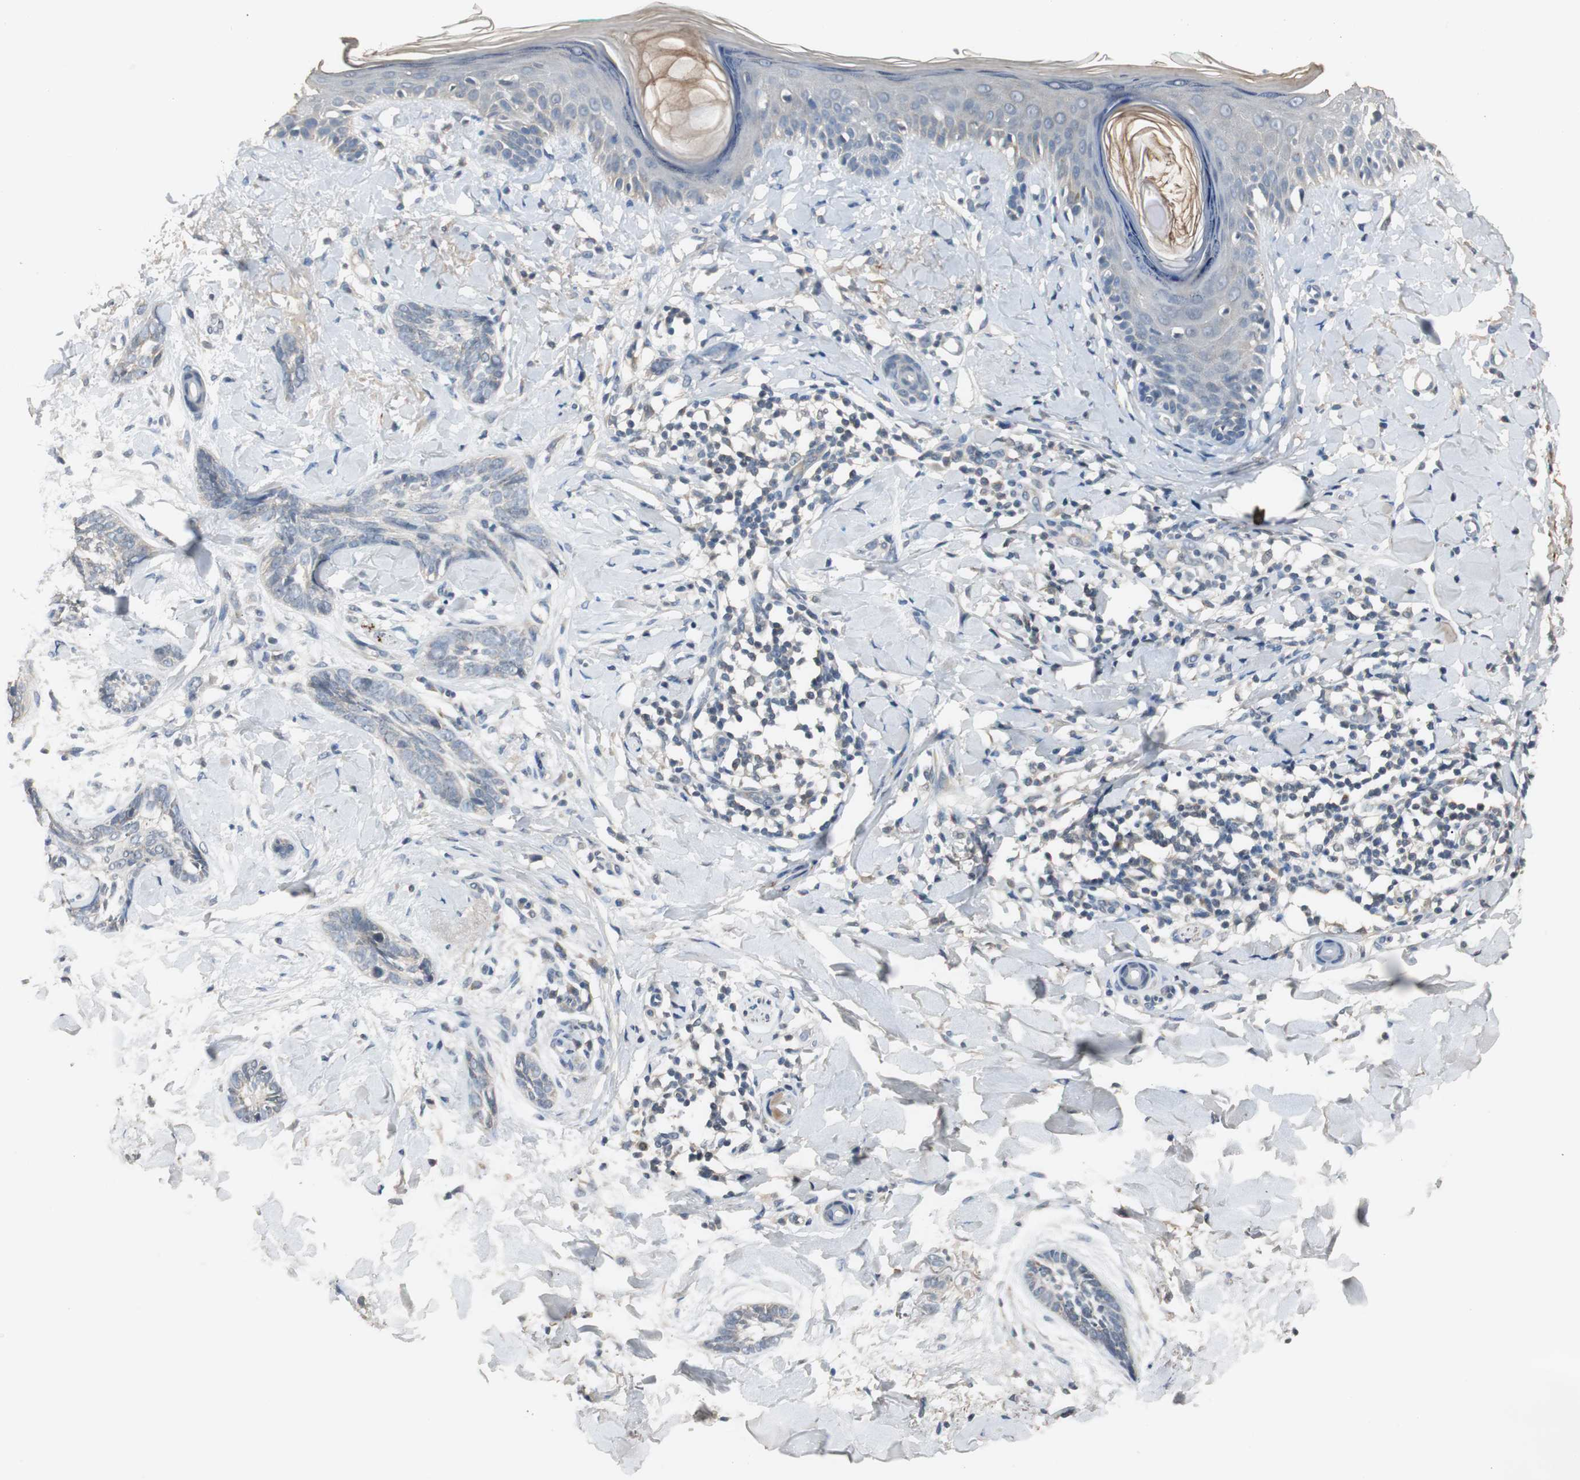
{"staining": {"intensity": "negative", "quantity": "none", "location": "none"}, "tissue": "skin cancer", "cell_type": "Tumor cells", "image_type": "cancer", "snomed": [{"axis": "morphology", "description": "Basal cell carcinoma"}, {"axis": "topography", "description": "Skin"}], "caption": "Skin cancer stained for a protein using immunohistochemistry shows no positivity tumor cells.", "gene": "PTPRN2", "patient": {"sex": "female", "age": 58}}